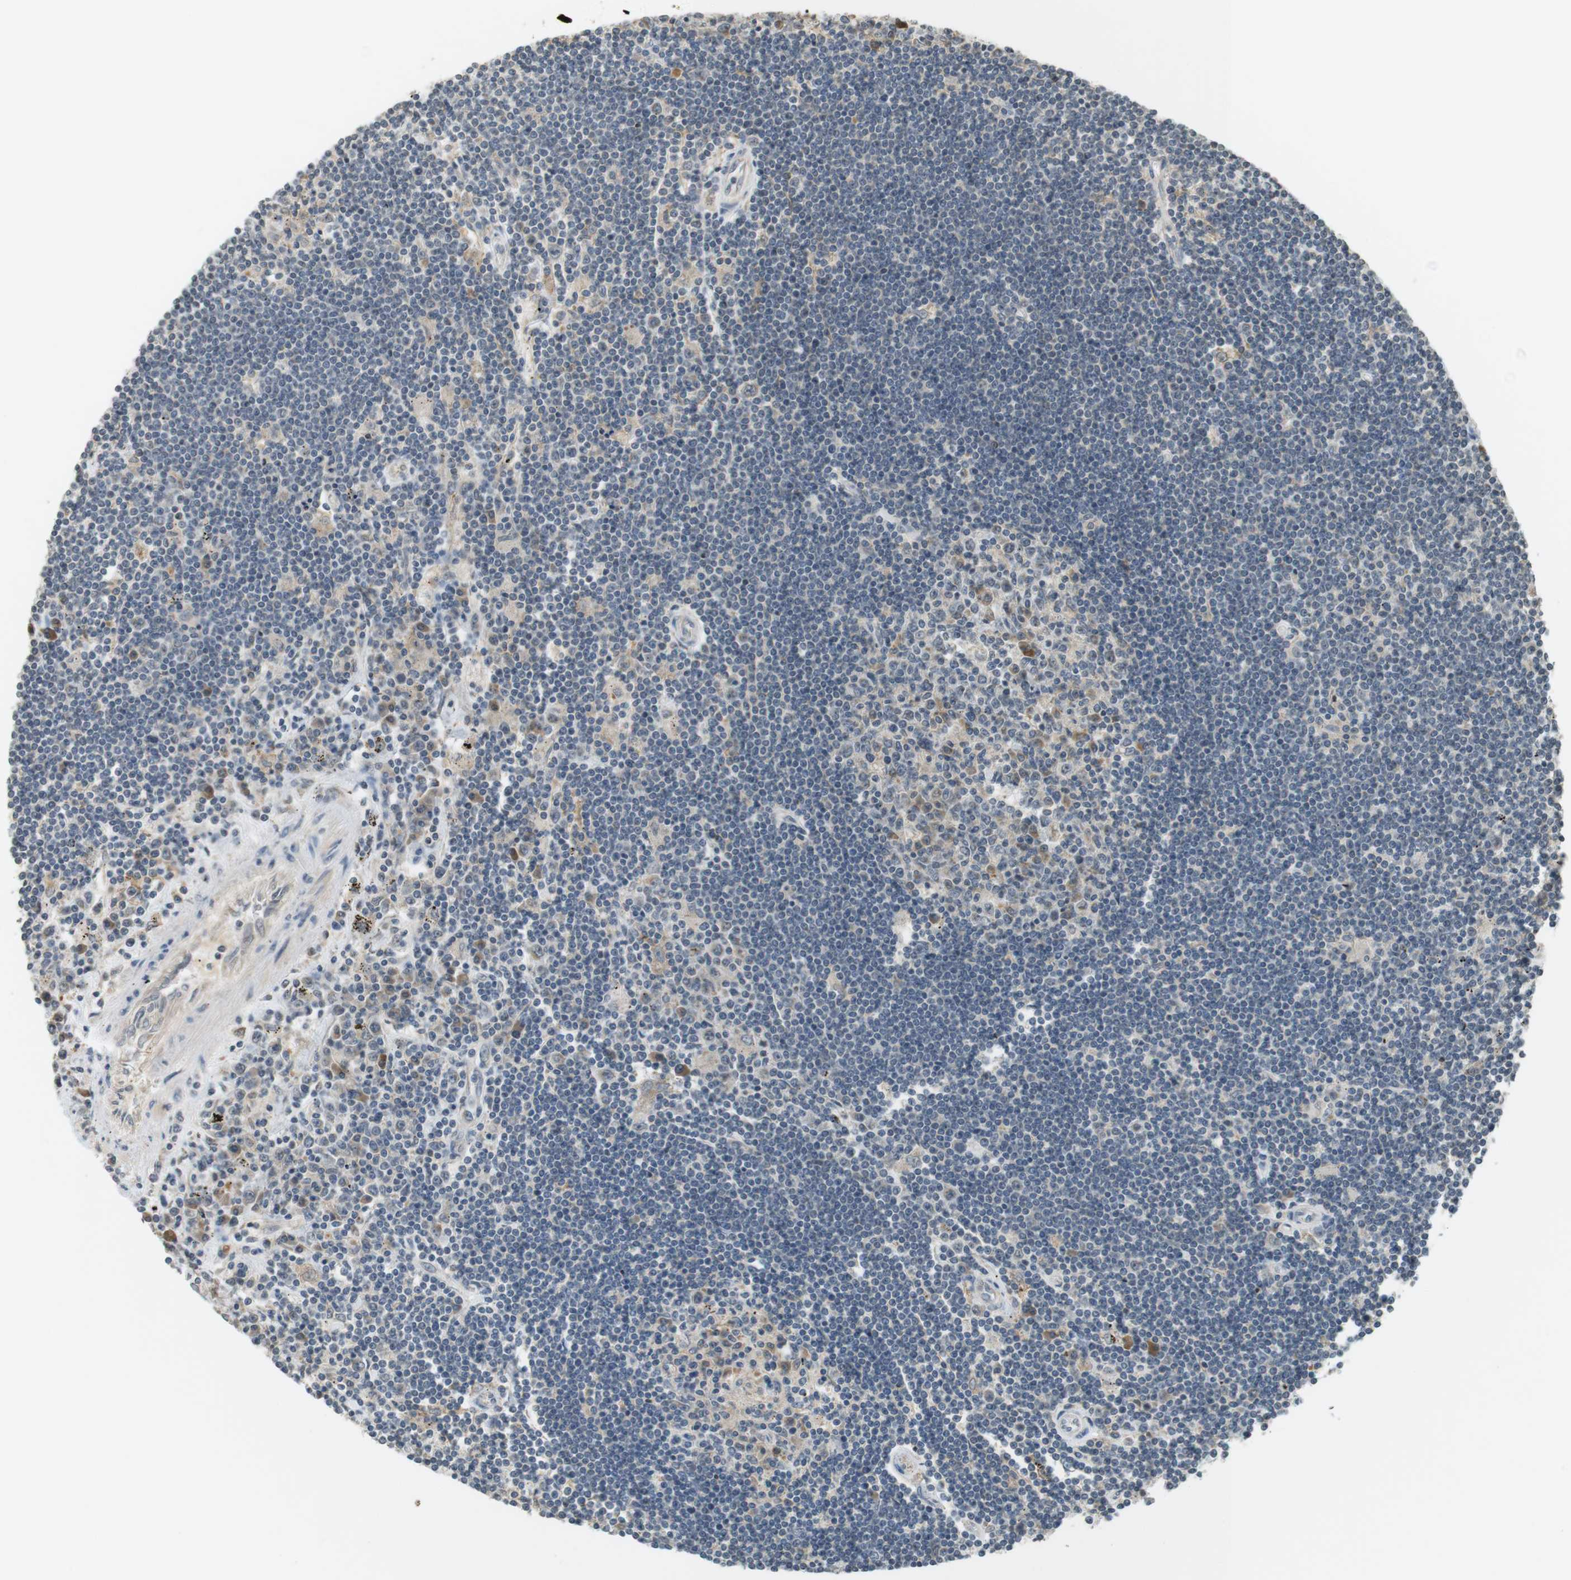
{"staining": {"intensity": "moderate", "quantity": "<25%", "location": "cytoplasmic/membranous"}, "tissue": "lymphoma", "cell_type": "Tumor cells", "image_type": "cancer", "snomed": [{"axis": "morphology", "description": "Malignant lymphoma, non-Hodgkin's type, Low grade"}, {"axis": "topography", "description": "Spleen"}], "caption": "There is low levels of moderate cytoplasmic/membranous positivity in tumor cells of malignant lymphoma, non-Hodgkin's type (low-grade), as demonstrated by immunohistochemical staining (brown color).", "gene": "SRR", "patient": {"sex": "male", "age": 76}}